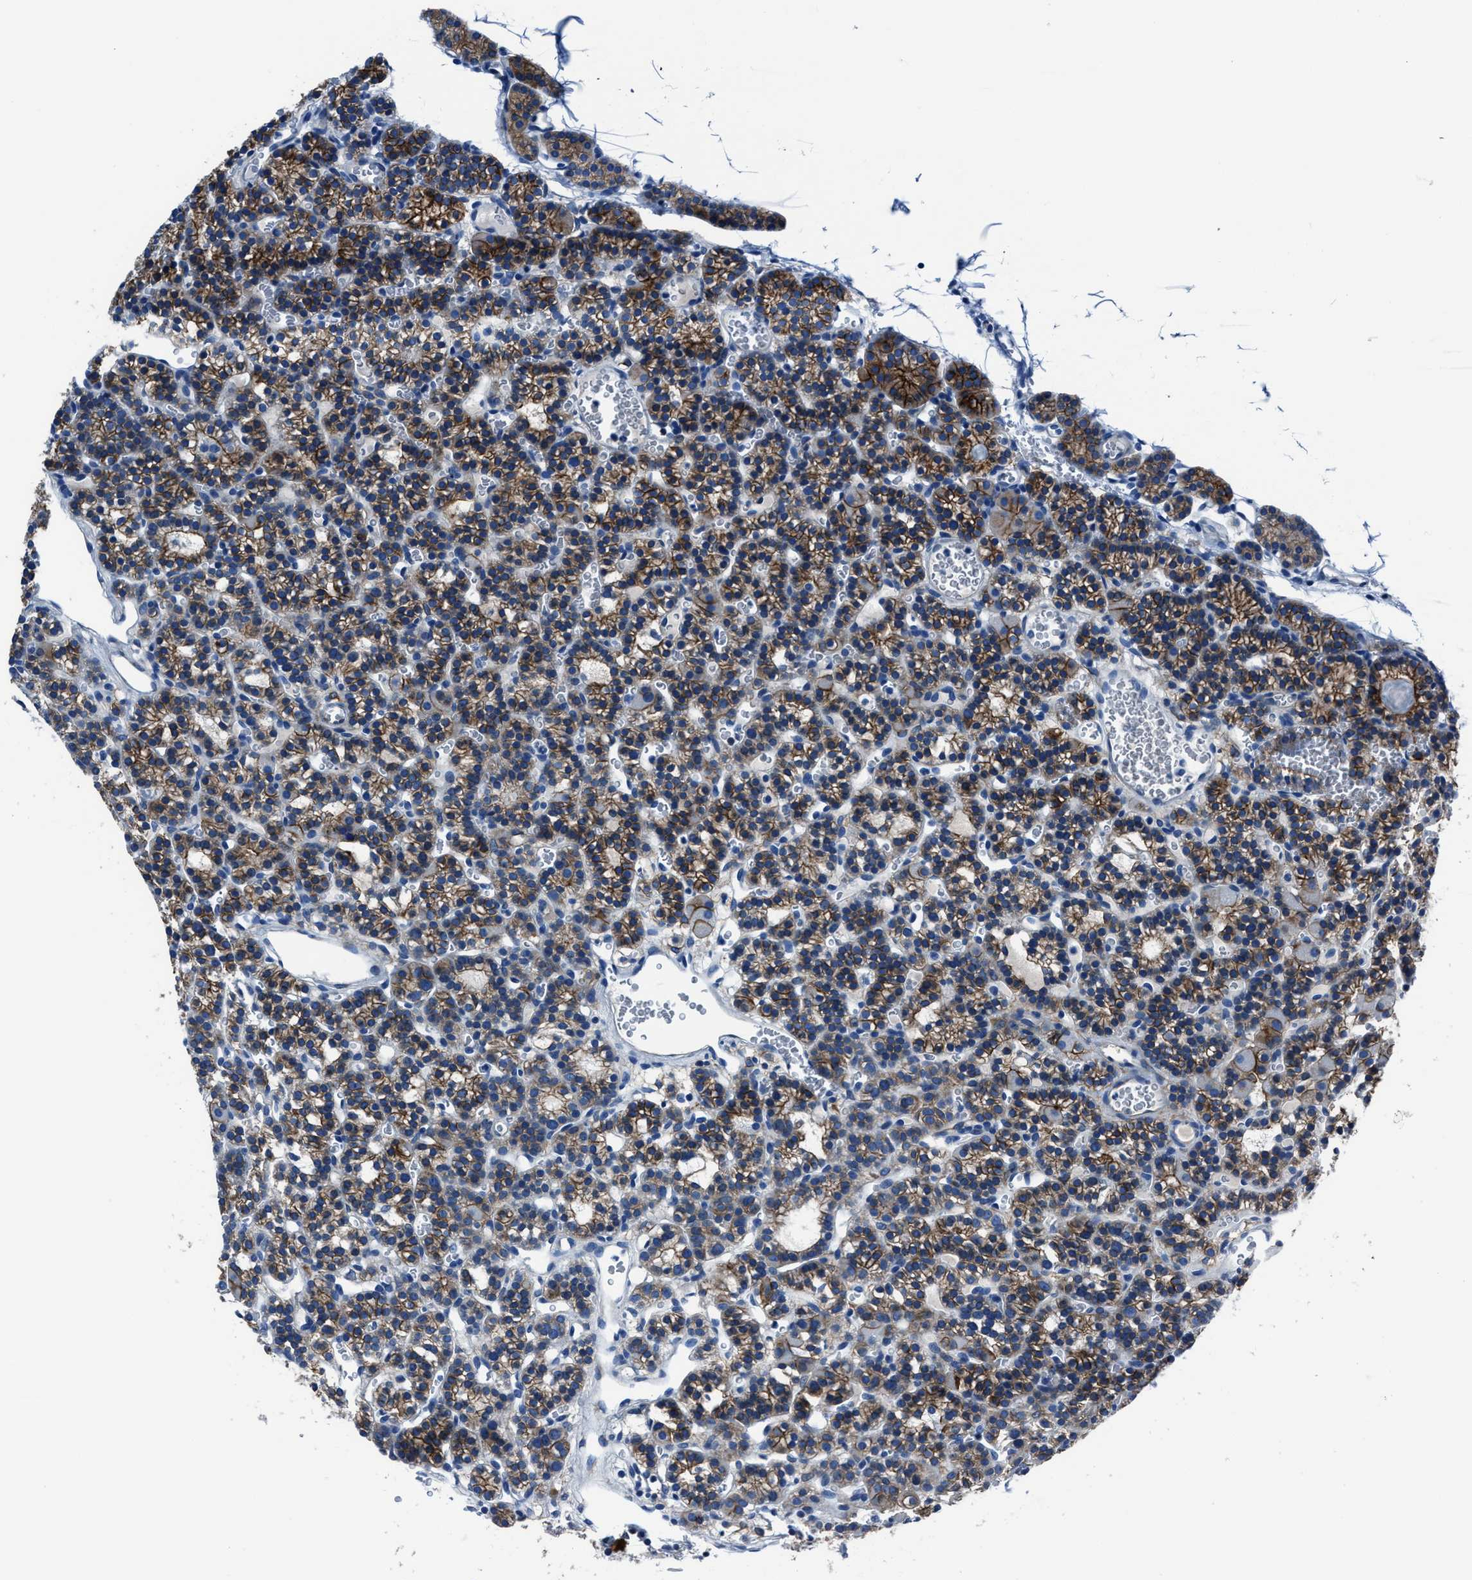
{"staining": {"intensity": "moderate", "quantity": ">75%", "location": "cytoplasmic/membranous"}, "tissue": "parathyroid gland", "cell_type": "Glandular cells", "image_type": "normal", "snomed": [{"axis": "morphology", "description": "Normal tissue, NOS"}, {"axis": "morphology", "description": "Adenoma, NOS"}, {"axis": "topography", "description": "Parathyroid gland"}], "caption": "DAB immunohistochemical staining of normal parathyroid gland reveals moderate cytoplasmic/membranous protein expression in approximately >75% of glandular cells.", "gene": "LMO7", "patient": {"sex": "female", "age": 58}}